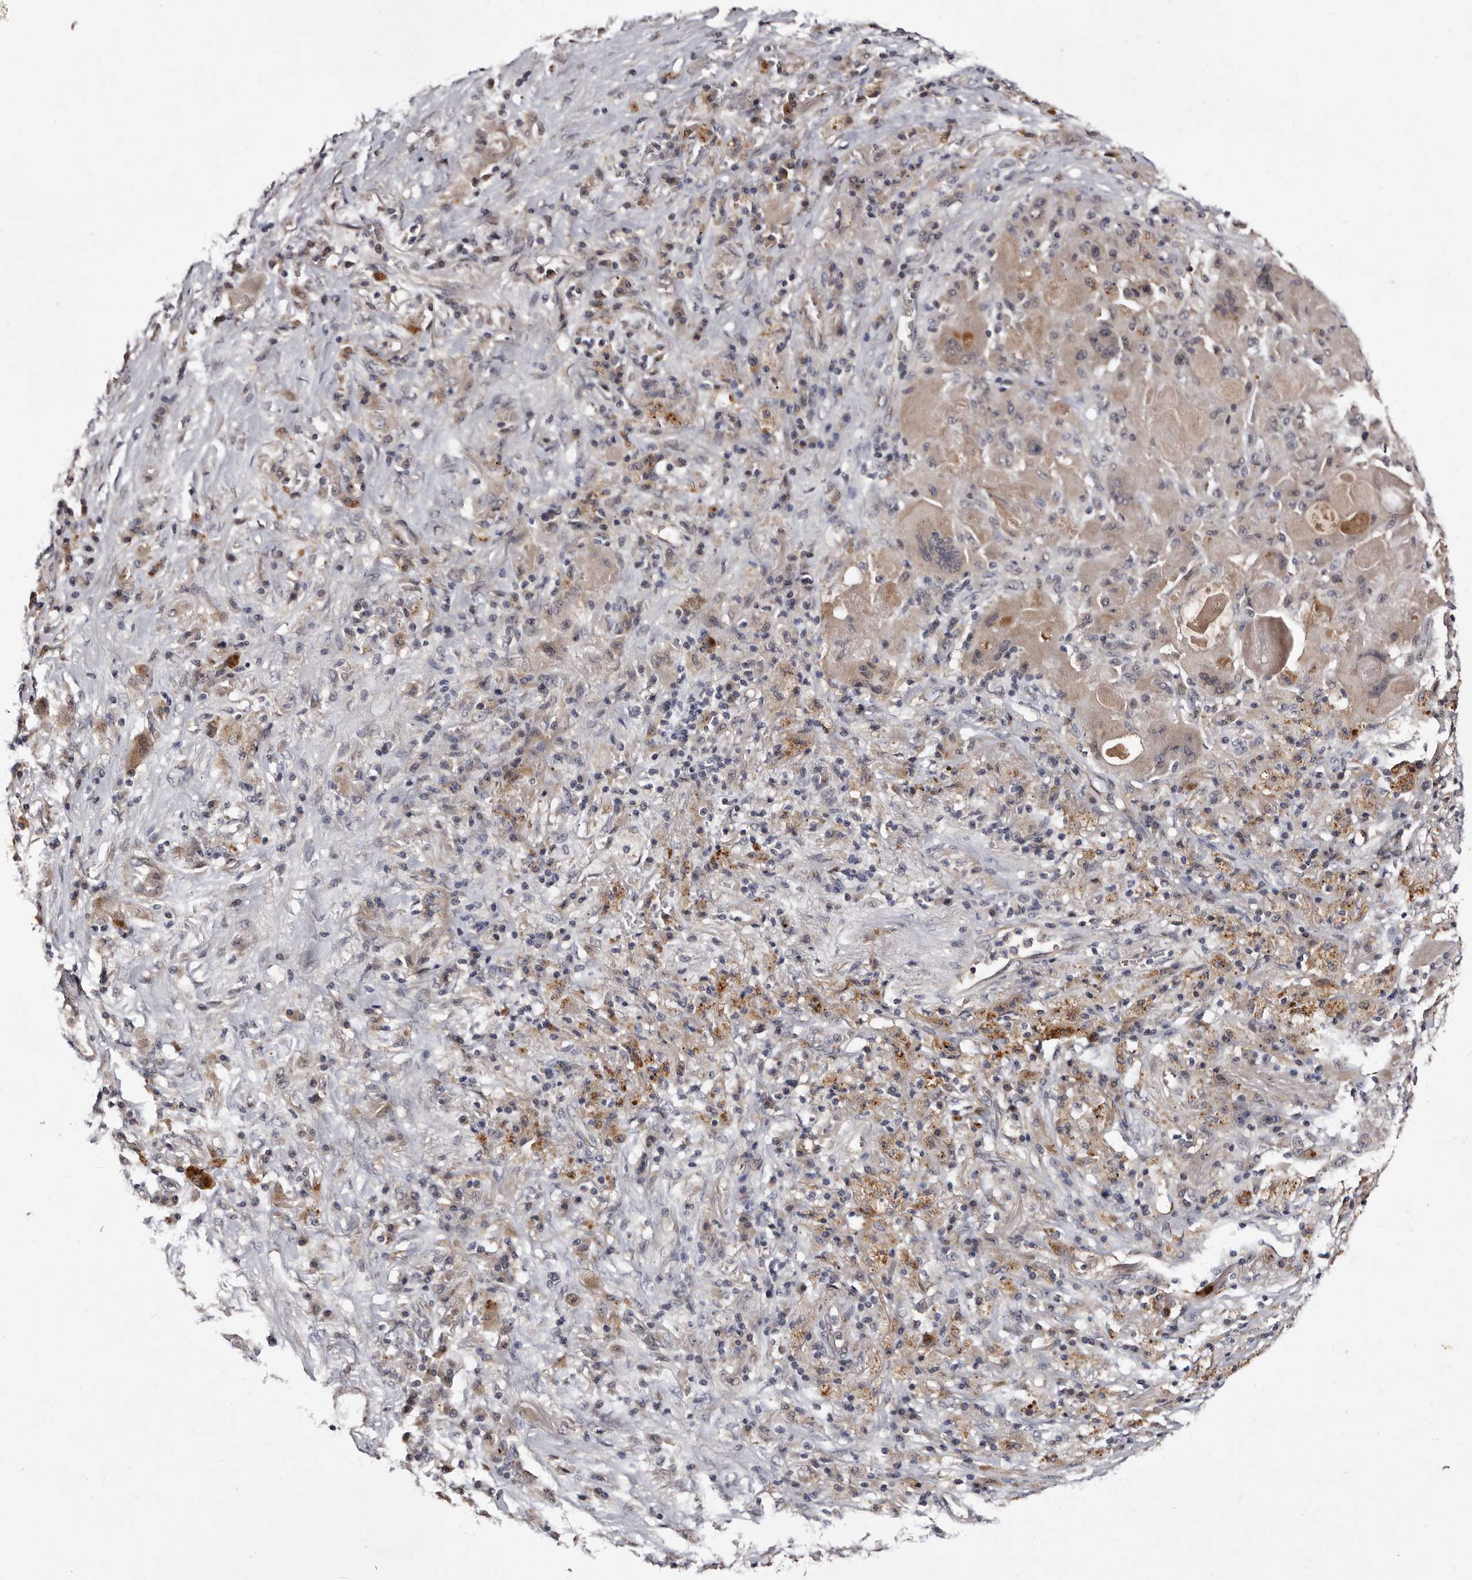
{"staining": {"intensity": "weak", "quantity": ">75%", "location": "cytoplasmic/membranous"}, "tissue": "lung cancer", "cell_type": "Tumor cells", "image_type": "cancer", "snomed": [{"axis": "morphology", "description": "Squamous cell carcinoma, NOS"}, {"axis": "topography", "description": "Lung"}], "caption": "A low amount of weak cytoplasmic/membranous positivity is identified in about >75% of tumor cells in lung squamous cell carcinoma tissue.", "gene": "LANCL2", "patient": {"sex": "male", "age": 61}}